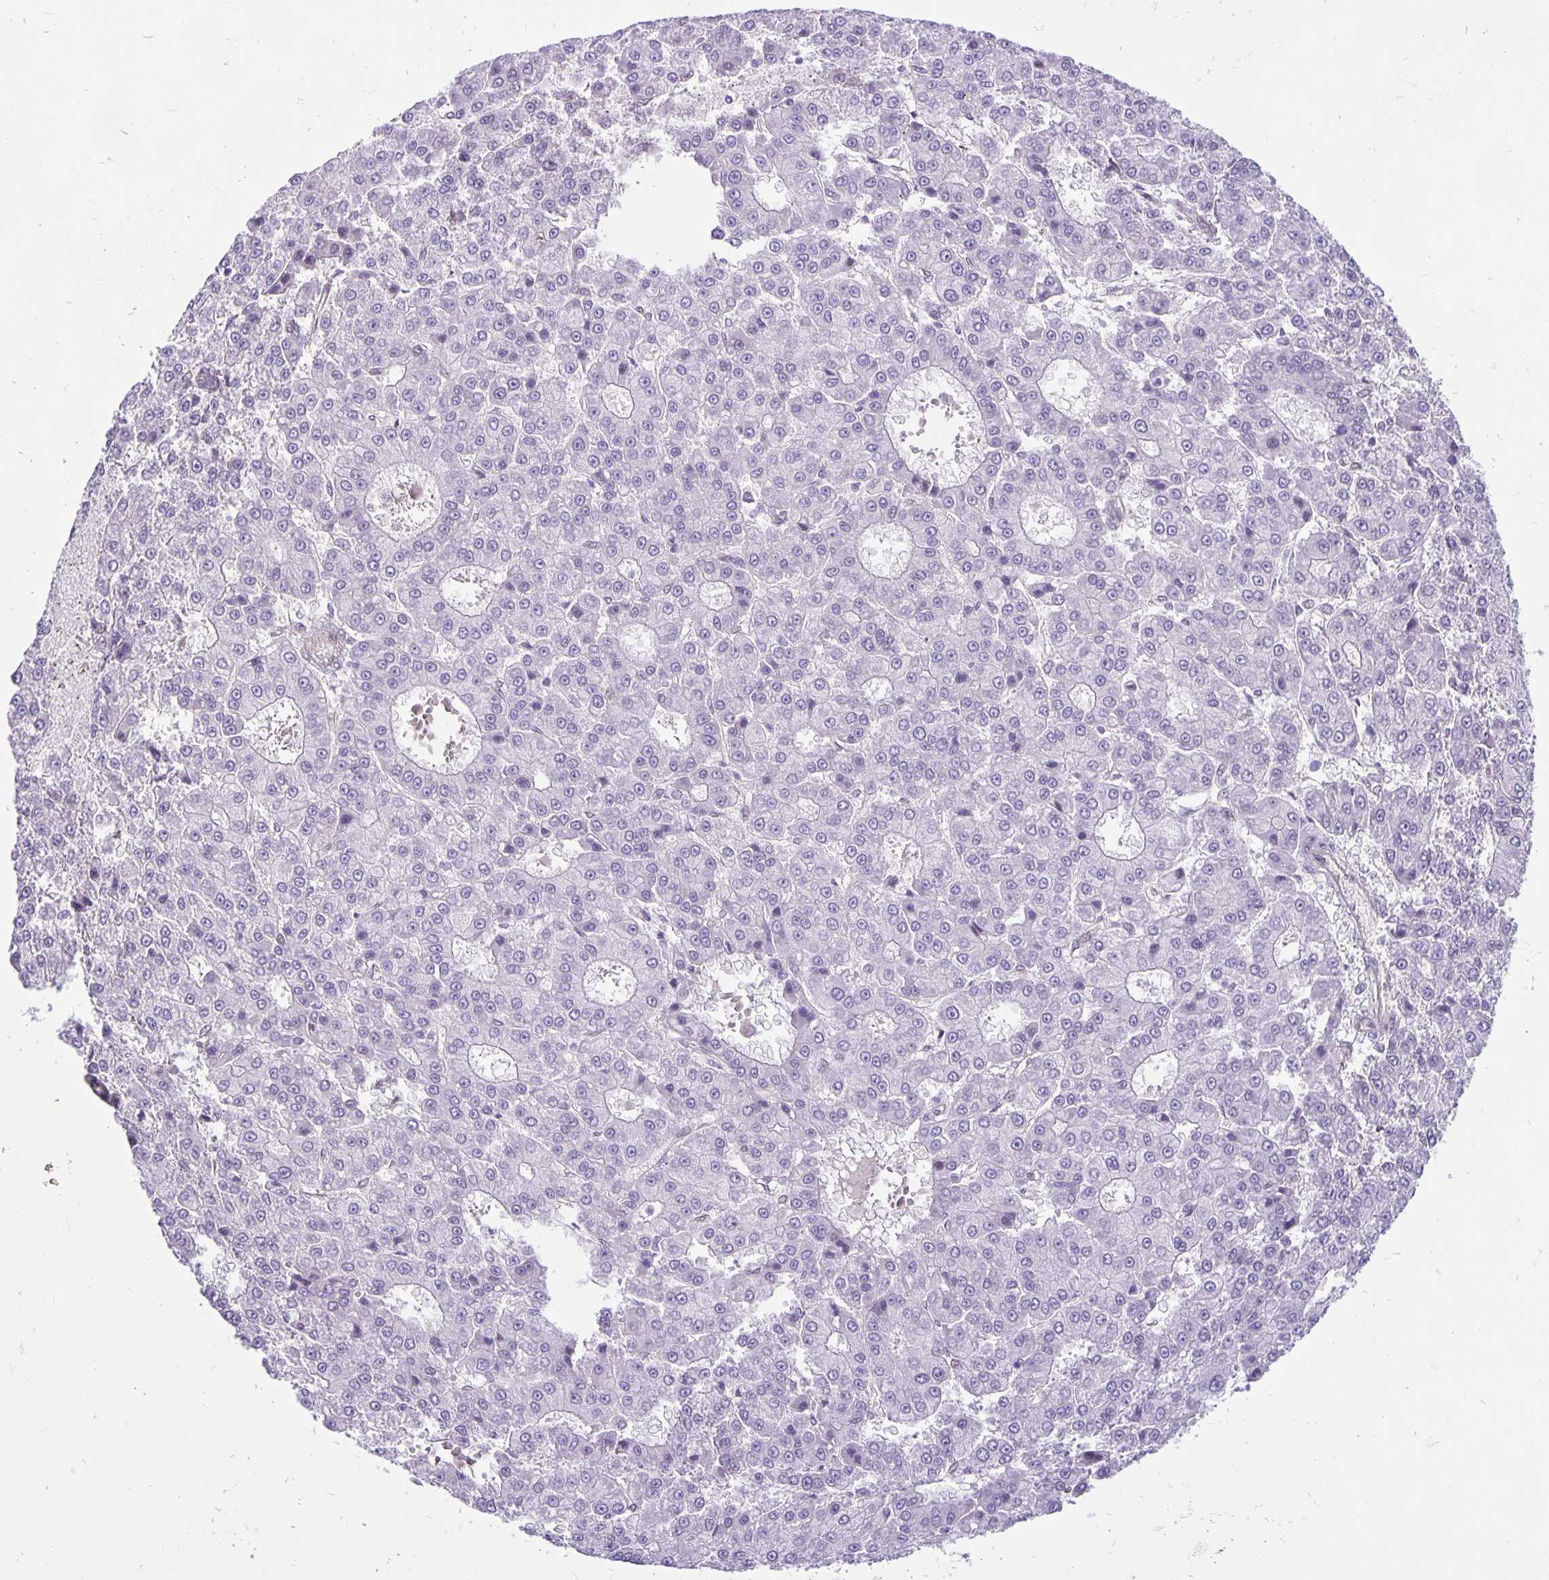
{"staining": {"intensity": "negative", "quantity": "none", "location": "none"}, "tissue": "liver cancer", "cell_type": "Tumor cells", "image_type": "cancer", "snomed": [{"axis": "morphology", "description": "Carcinoma, Hepatocellular, NOS"}, {"axis": "topography", "description": "Liver"}], "caption": "The histopathology image demonstrates no staining of tumor cells in liver hepatocellular carcinoma.", "gene": "TAX1BP3", "patient": {"sex": "male", "age": 70}}